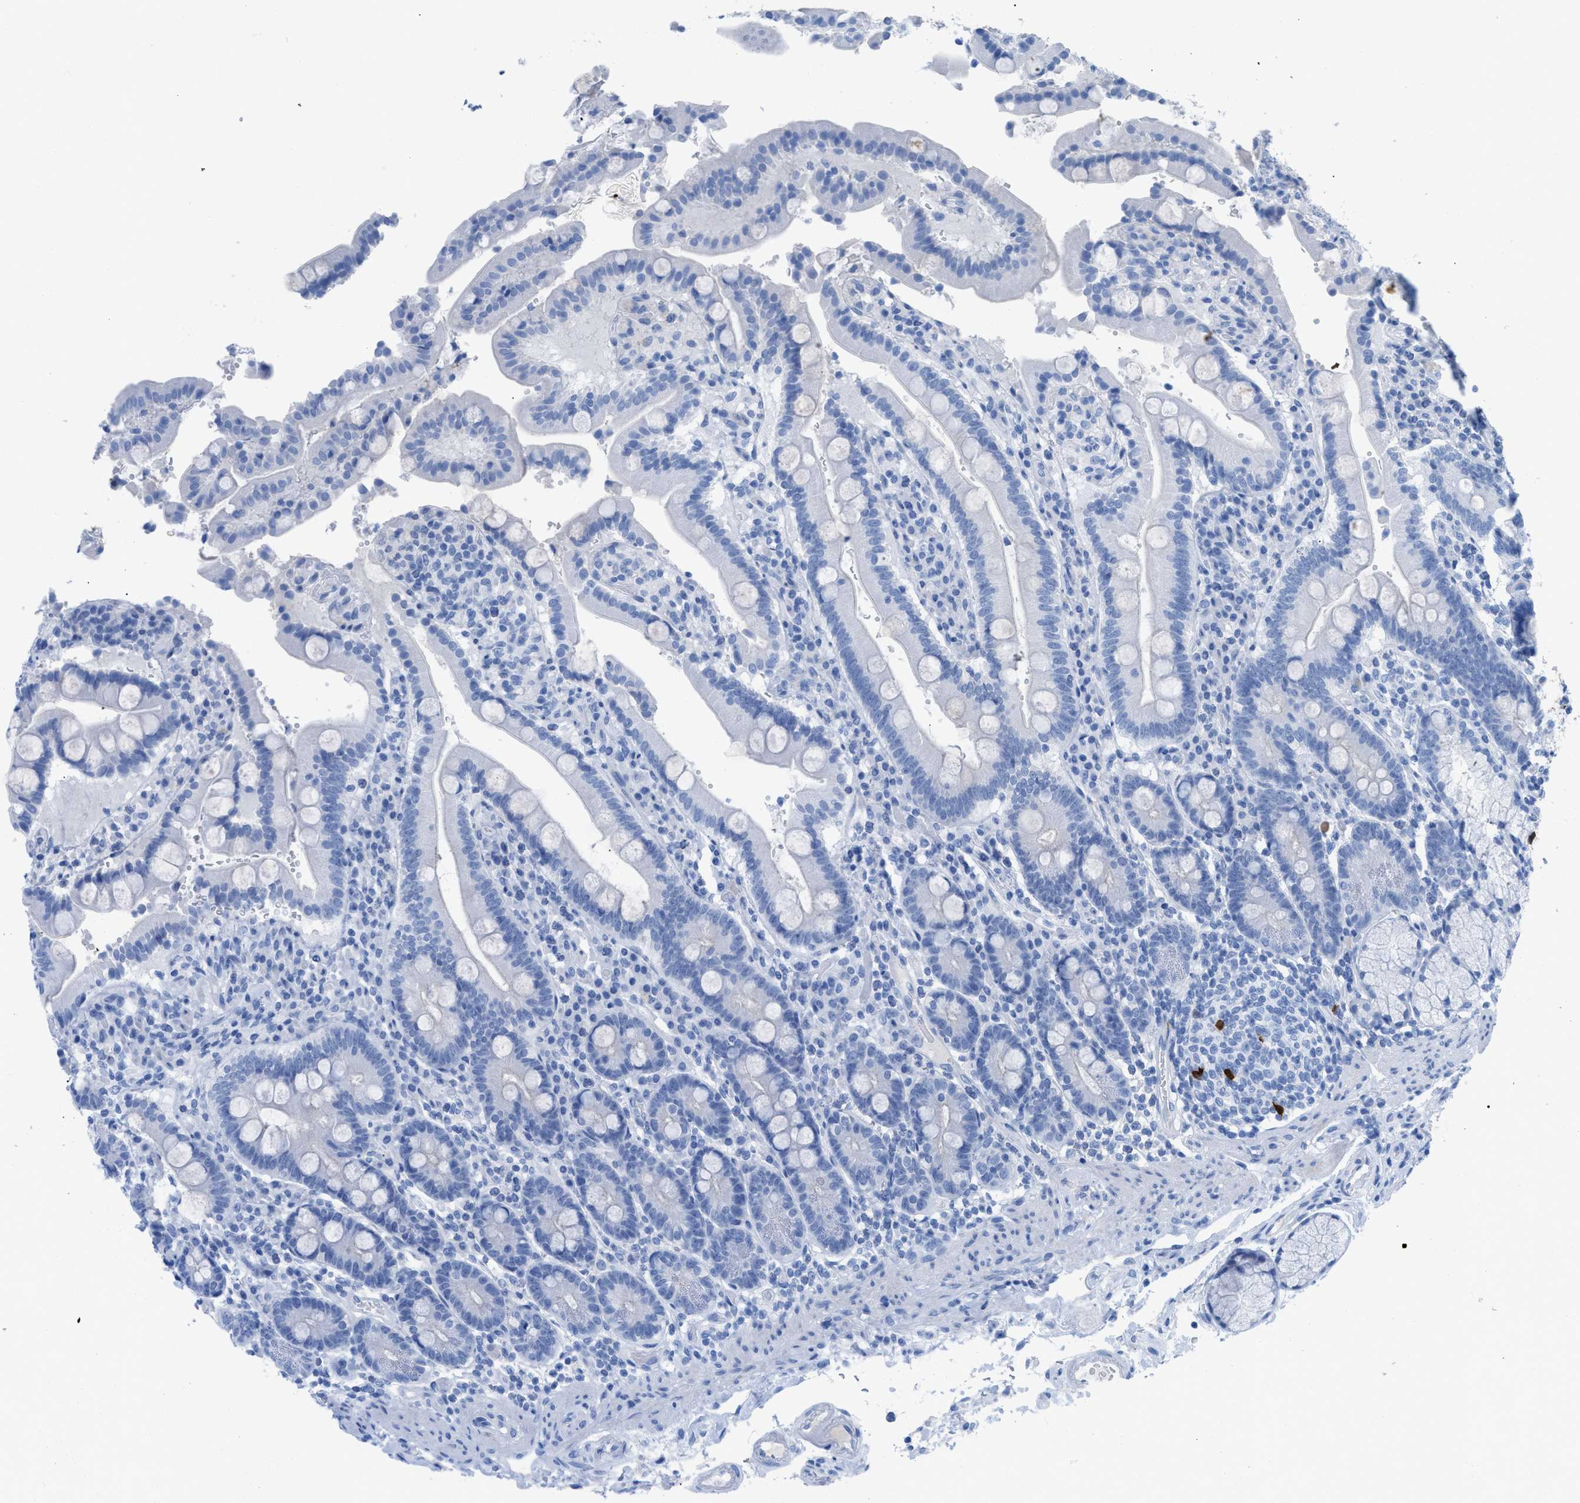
{"staining": {"intensity": "negative", "quantity": "none", "location": "none"}, "tissue": "duodenum", "cell_type": "Glandular cells", "image_type": "normal", "snomed": [{"axis": "morphology", "description": "Normal tissue, NOS"}, {"axis": "topography", "description": "Small intestine, NOS"}], "caption": "High power microscopy micrograph of an immunohistochemistry photomicrograph of unremarkable duodenum, revealing no significant positivity in glandular cells. (Stains: DAB (3,3'-diaminobenzidine) immunohistochemistry with hematoxylin counter stain, Microscopy: brightfield microscopy at high magnification).", "gene": "TCL1A", "patient": {"sex": "female", "age": 71}}